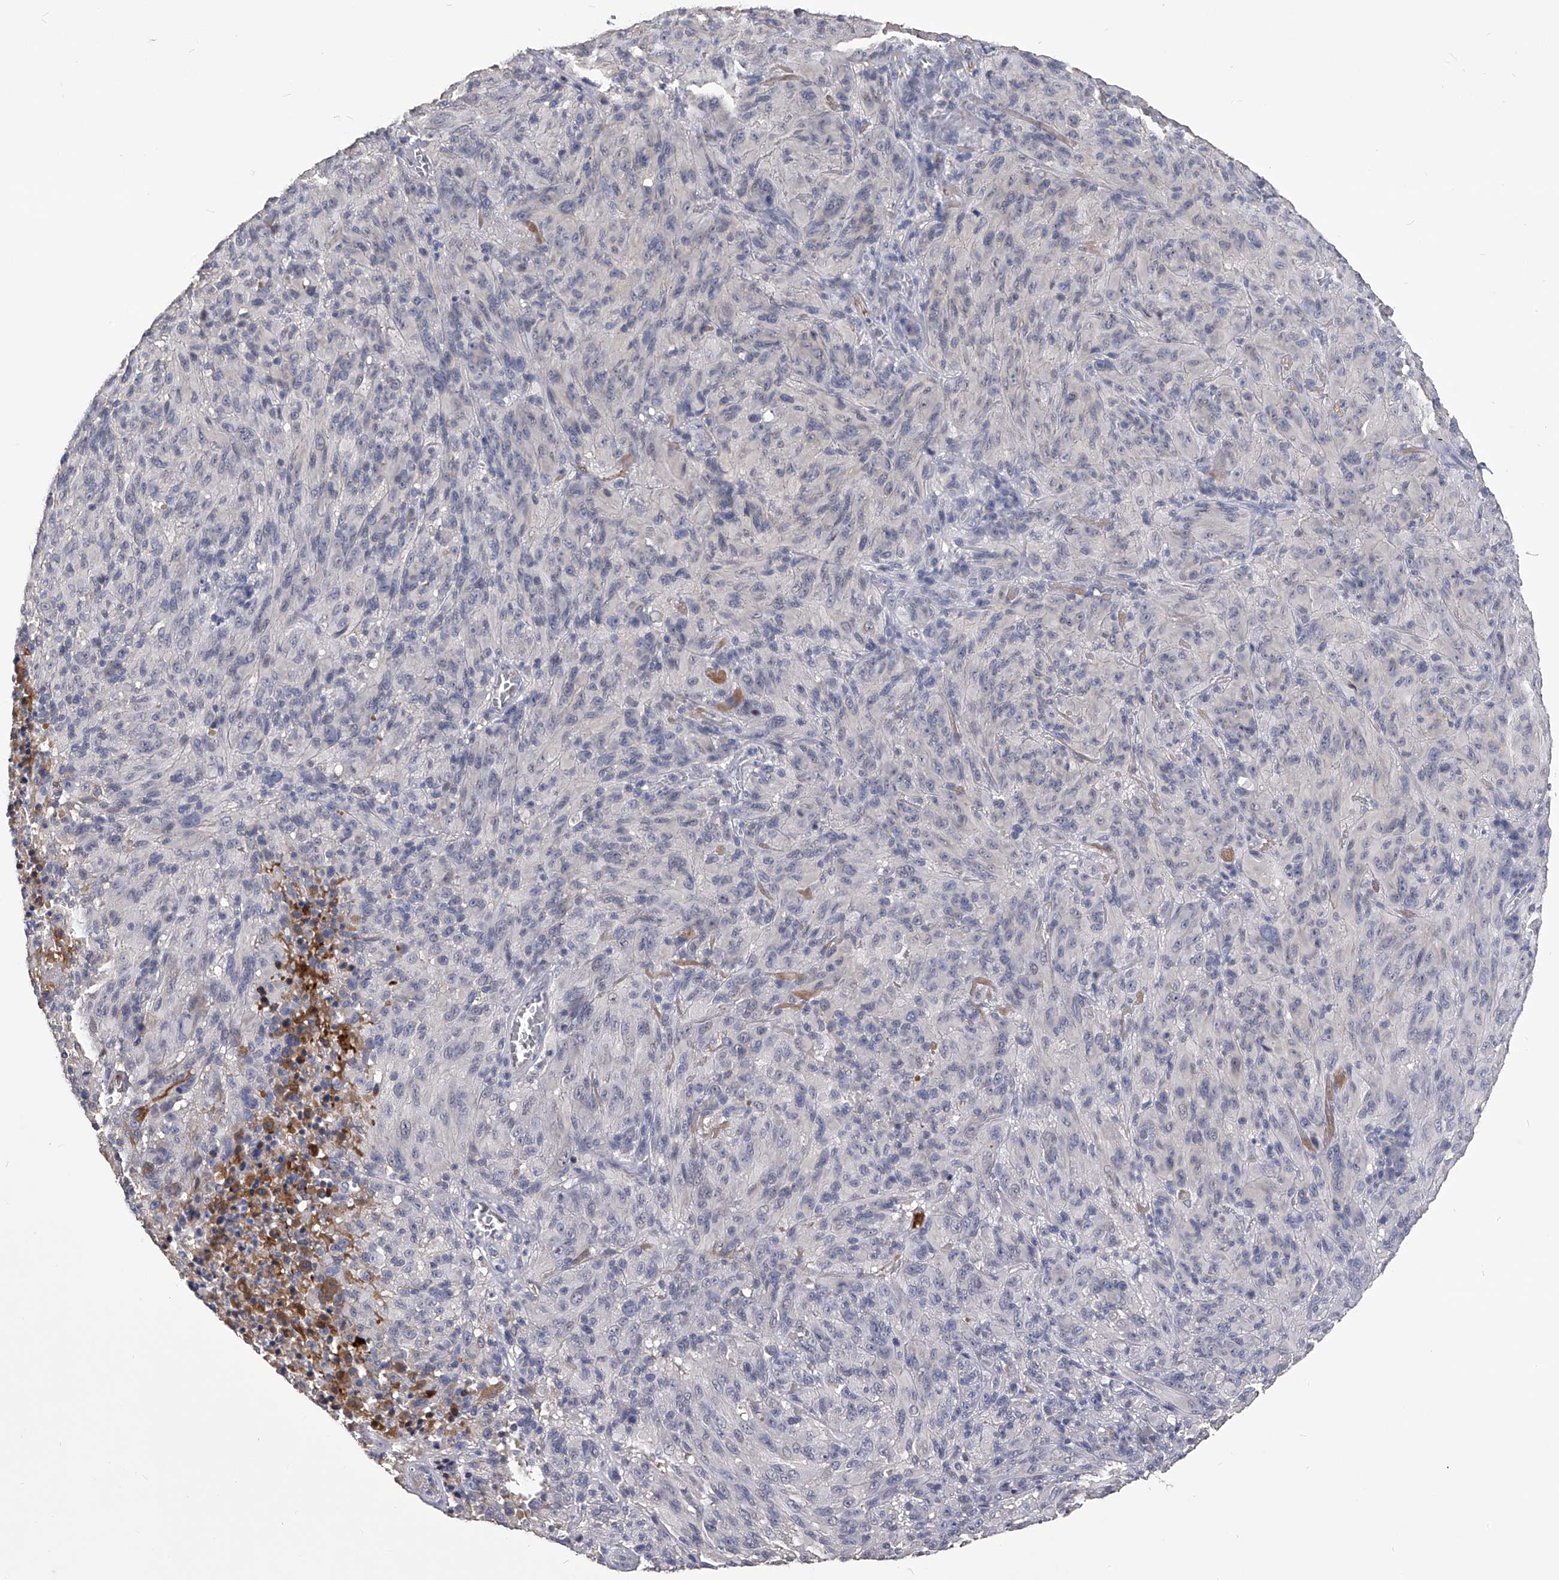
{"staining": {"intensity": "negative", "quantity": "none", "location": "none"}, "tissue": "melanoma", "cell_type": "Tumor cells", "image_type": "cancer", "snomed": [{"axis": "morphology", "description": "Malignant melanoma, NOS"}, {"axis": "topography", "description": "Skin of head"}], "caption": "Photomicrograph shows no significant protein expression in tumor cells of malignant melanoma.", "gene": "MDN1", "patient": {"sex": "male", "age": 96}}